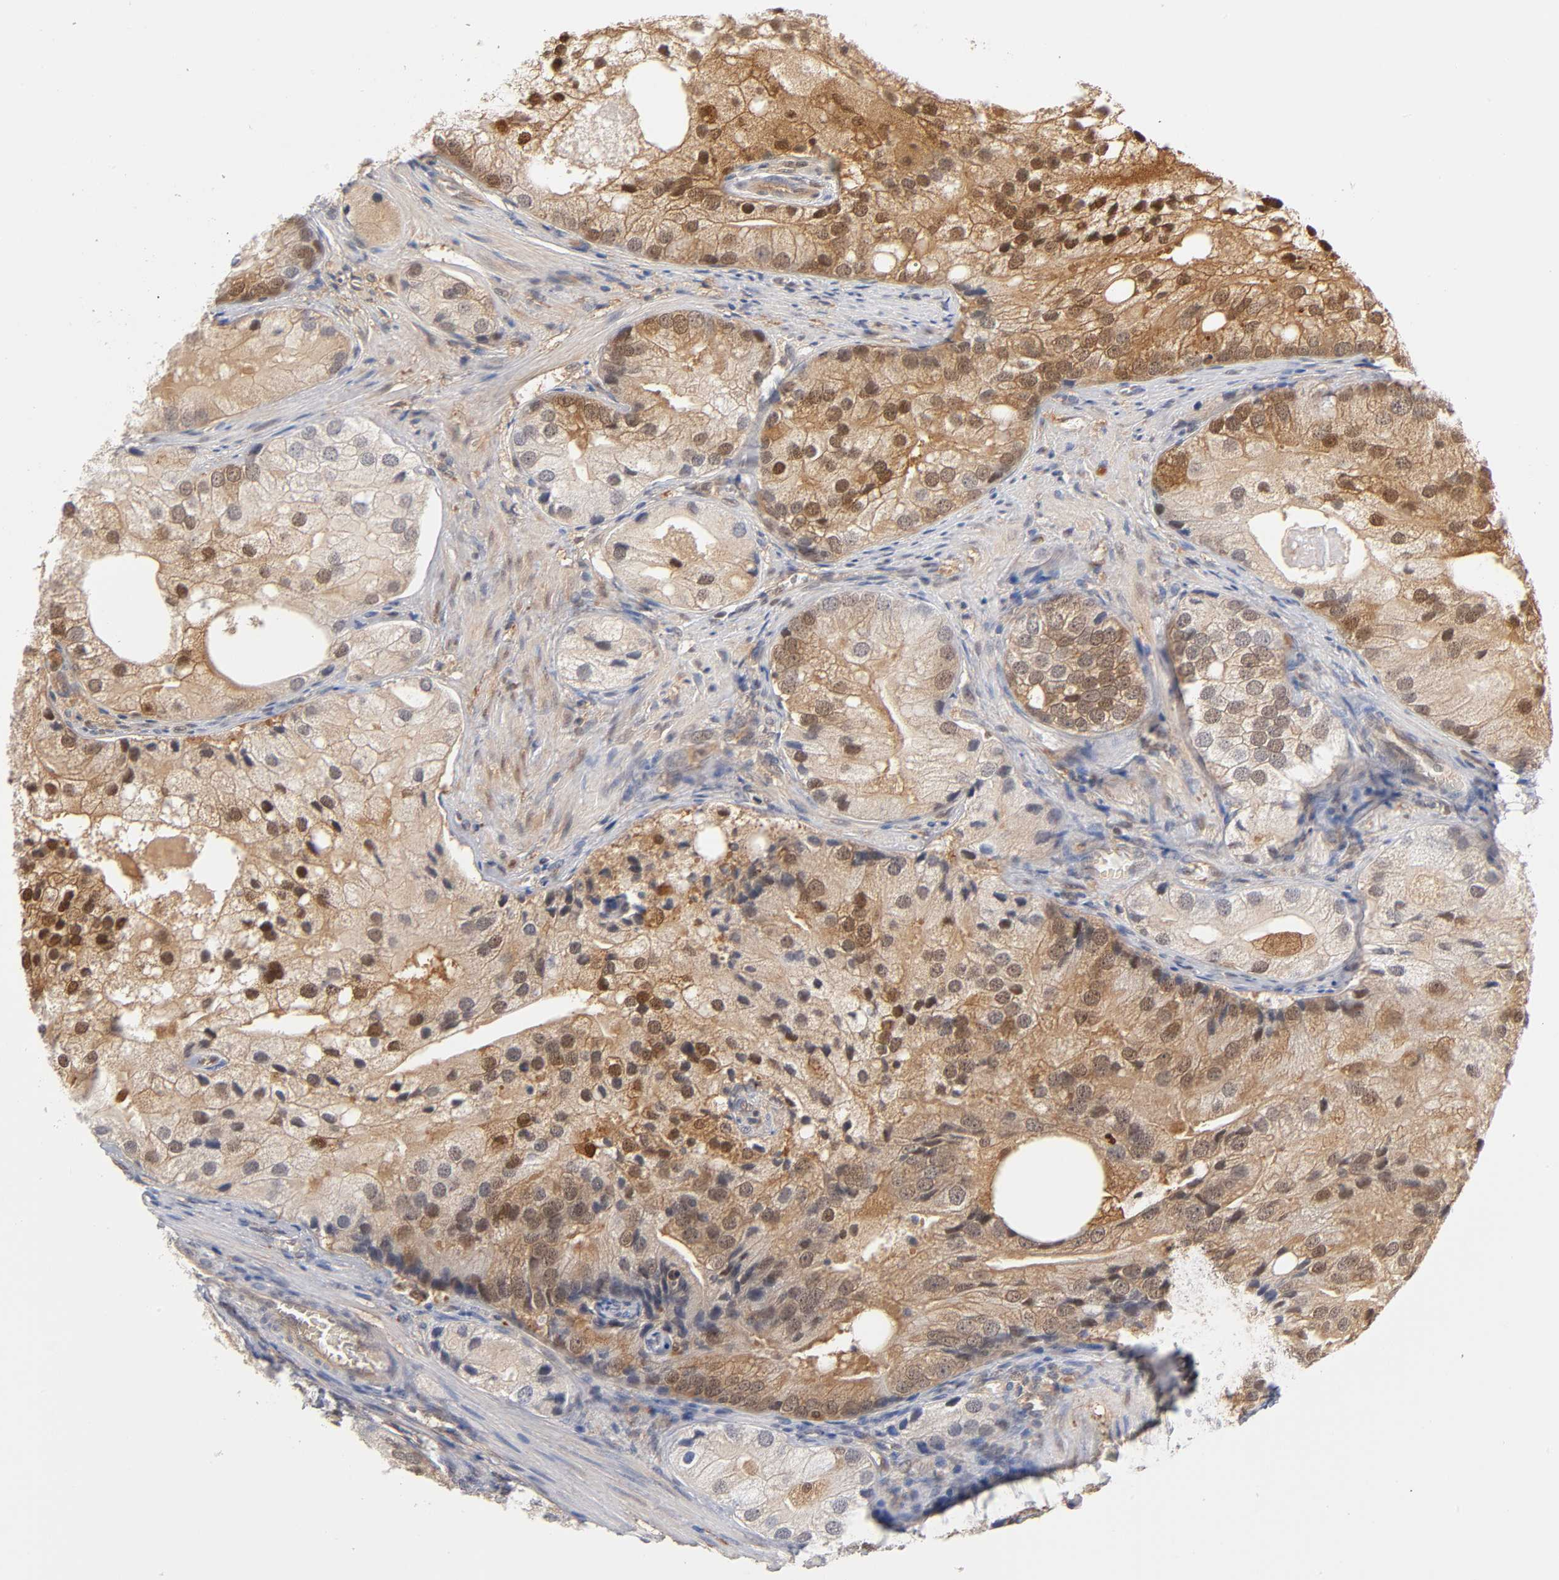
{"staining": {"intensity": "strong", "quantity": ">75%", "location": "cytoplasmic/membranous,nuclear"}, "tissue": "prostate cancer", "cell_type": "Tumor cells", "image_type": "cancer", "snomed": [{"axis": "morphology", "description": "Adenocarcinoma, Low grade"}, {"axis": "topography", "description": "Prostate"}], "caption": "Prostate low-grade adenocarcinoma was stained to show a protein in brown. There is high levels of strong cytoplasmic/membranous and nuclear staining in approximately >75% of tumor cells.", "gene": "DFFB", "patient": {"sex": "male", "age": 69}}